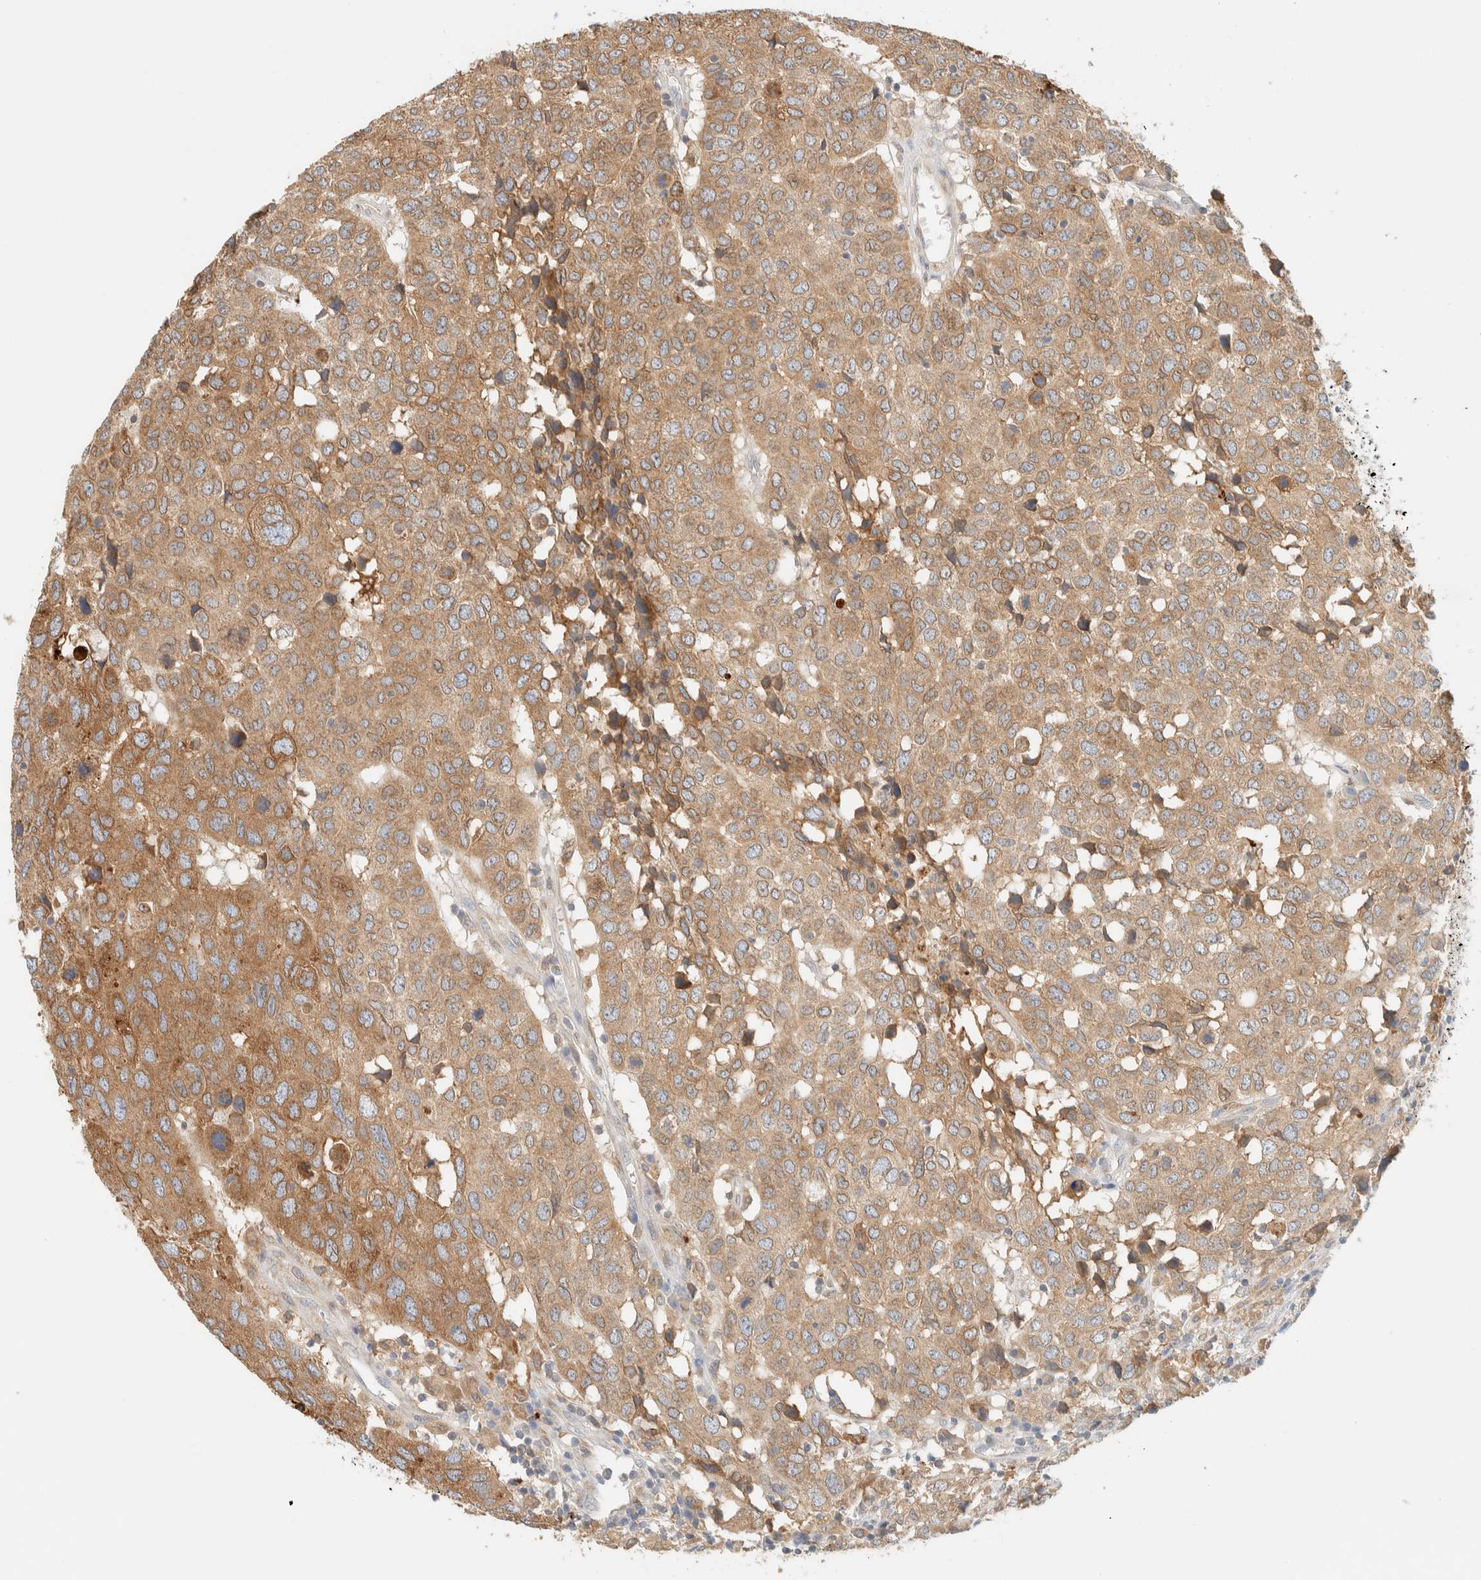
{"staining": {"intensity": "moderate", "quantity": ">75%", "location": "cytoplasmic/membranous"}, "tissue": "head and neck cancer", "cell_type": "Tumor cells", "image_type": "cancer", "snomed": [{"axis": "morphology", "description": "Squamous cell carcinoma, NOS"}, {"axis": "topography", "description": "Head-Neck"}], "caption": "Protein positivity by immunohistochemistry (IHC) reveals moderate cytoplasmic/membranous expression in approximately >75% of tumor cells in squamous cell carcinoma (head and neck).", "gene": "NT5C", "patient": {"sex": "male", "age": 66}}